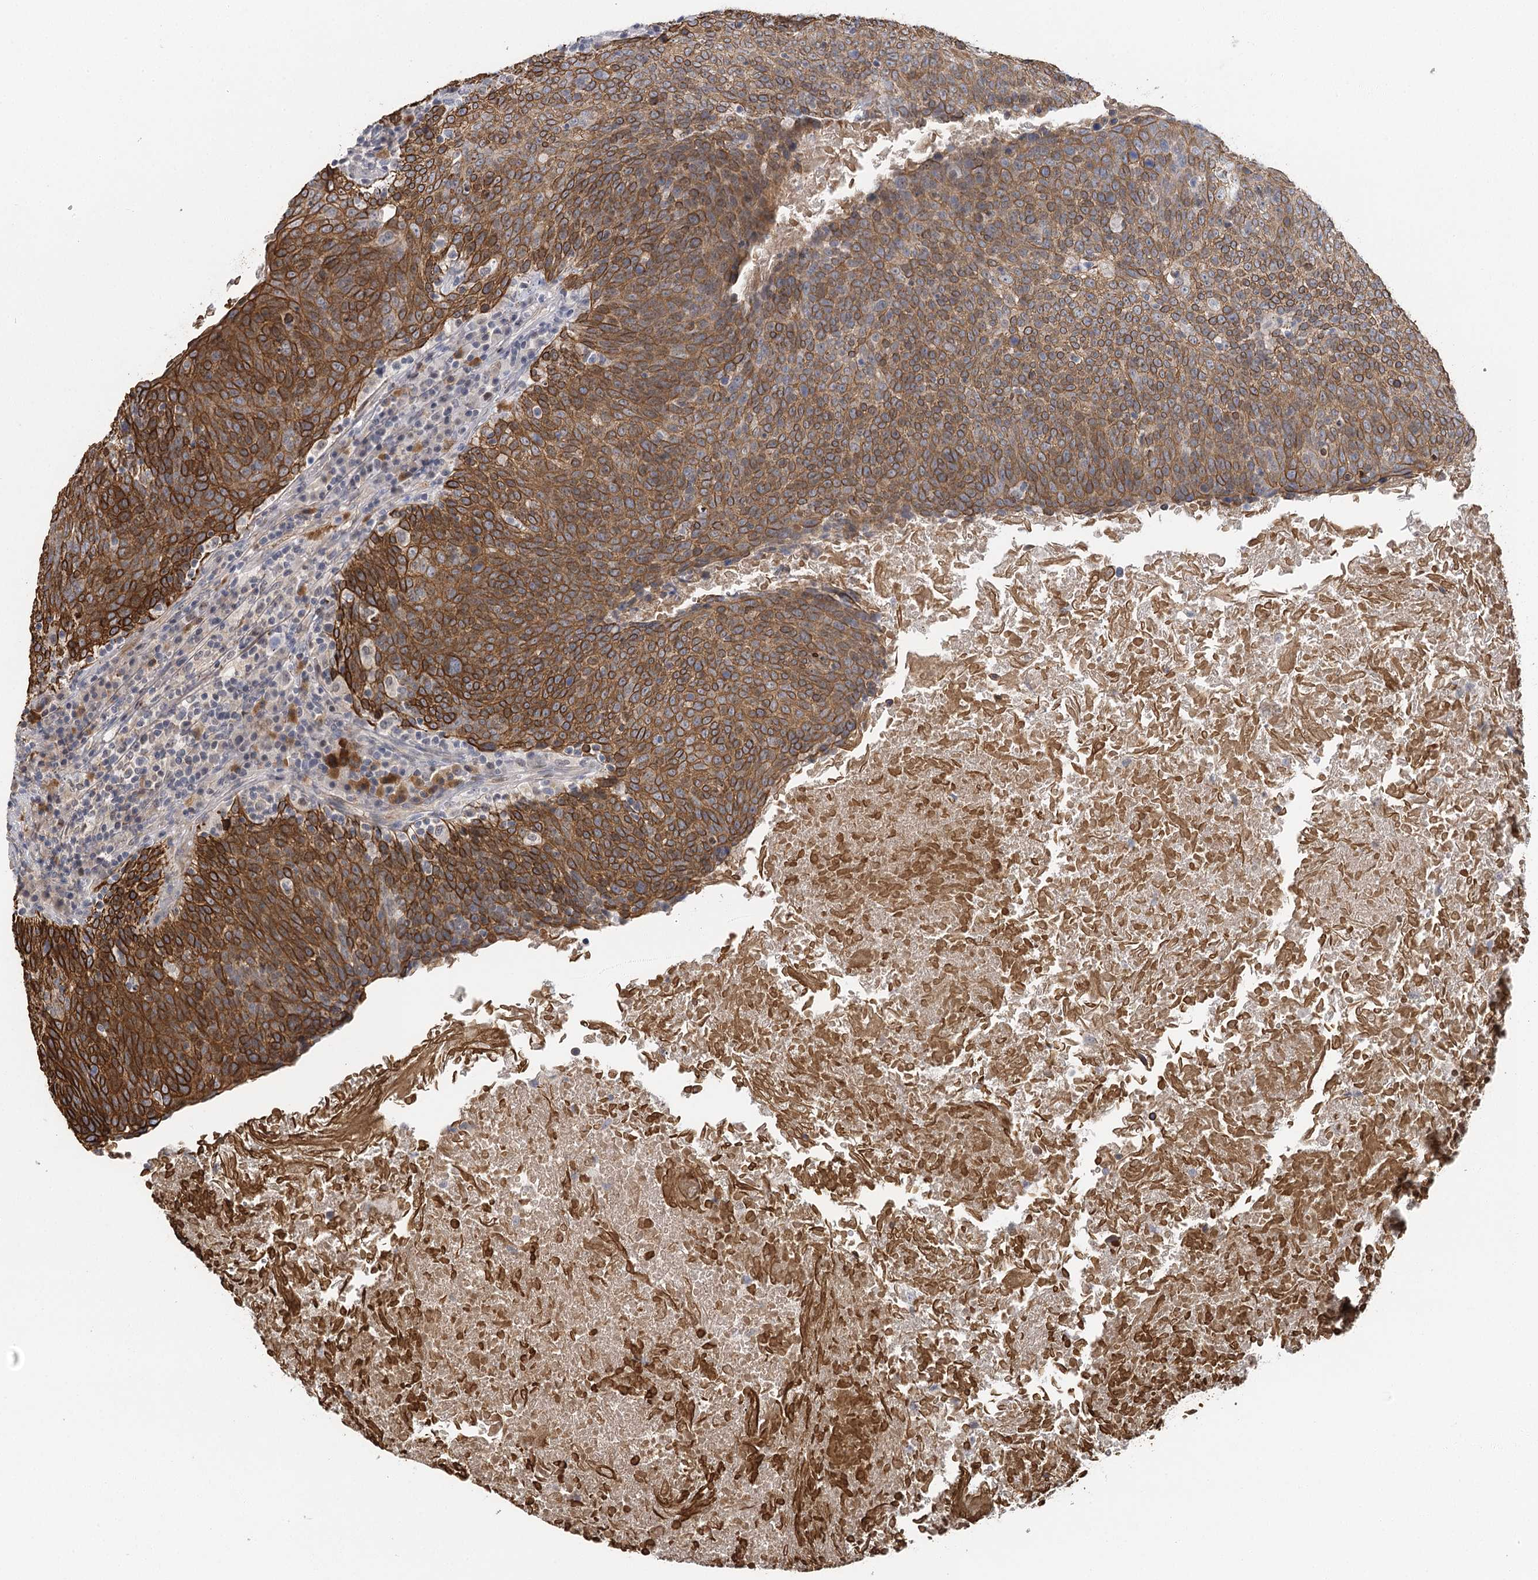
{"staining": {"intensity": "strong", "quantity": "25%-75%", "location": "cytoplasmic/membranous"}, "tissue": "head and neck cancer", "cell_type": "Tumor cells", "image_type": "cancer", "snomed": [{"axis": "morphology", "description": "Squamous cell carcinoma, NOS"}, {"axis": "morphology", "description": "Squamous cell carcinoma, metastatic, NOS"}, {"axis": "topography", "description": "Lymph node"}, {"axis": "topography", "description": "Head-Neck"}], "caption": "An IHC photomicrograph of tumor tissue is shown. Protein staining in brown labels strong cytoplasmic/membranous positivity in head and neck squamous cell carcinoma within tumor cells.", "gene": "IL11RA", "patient": {"sex": "male", "age": 62}}